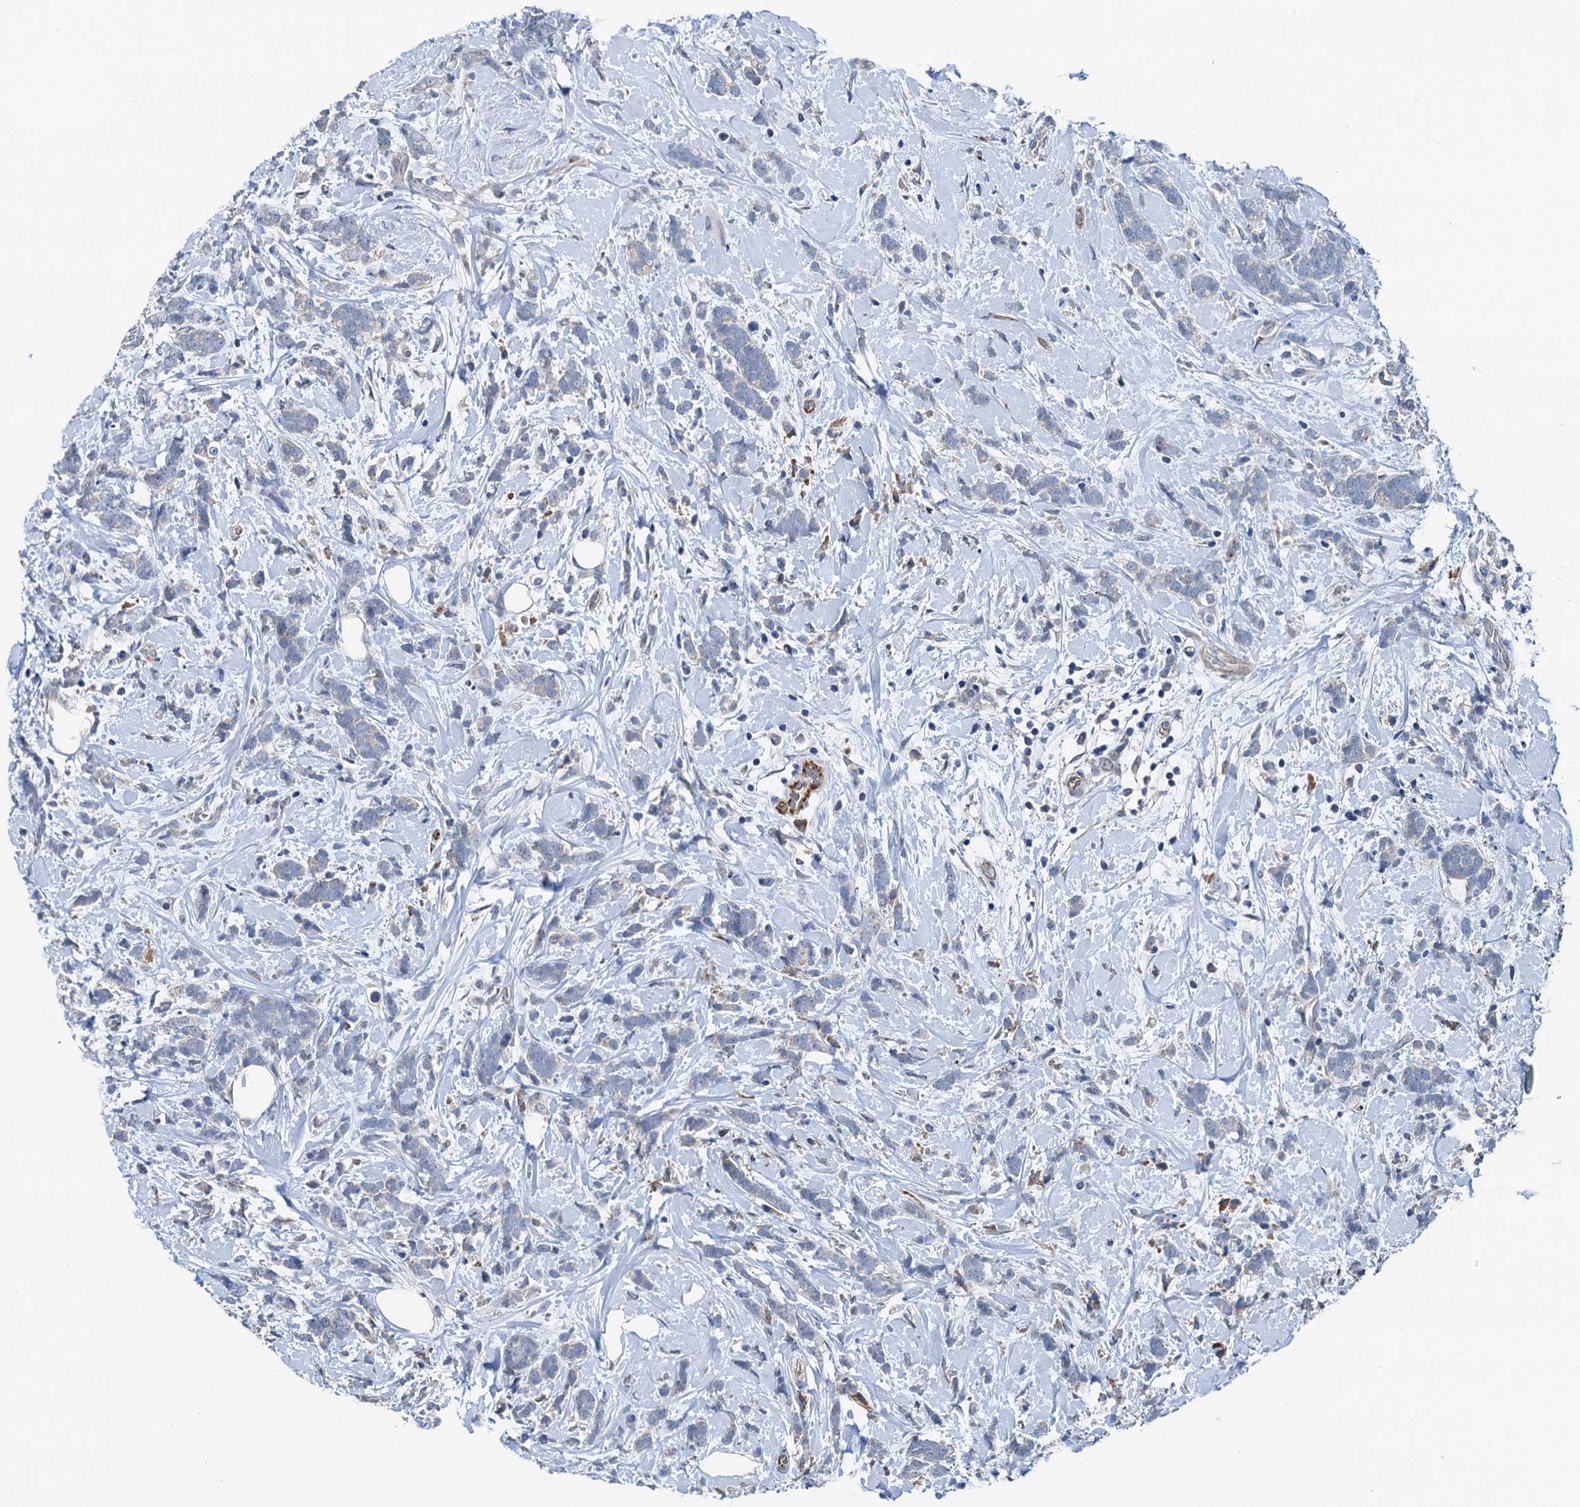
{"staining": {"intensity": "weak", "quantity": "<25%", "location": "cytoplasmic/membranous"}, "tissue": "breast cancer", "cell_type": "Tumor cells", "image_type": "cancer", "snomed": [{"axis": "morphology", "description": "Lobular carcinoma"}, {"axis": "topography", "description": "Breast"}], "caption": "Immunohistochemistry (IHC) micrograph of breast lobular carcinoma stained for a protein (brown), which exhibits no positivity in tumor cells. Nuclei are stained in blue.", "gene": "ELAC1", "patient": {"sex": "female", "age": 58}}